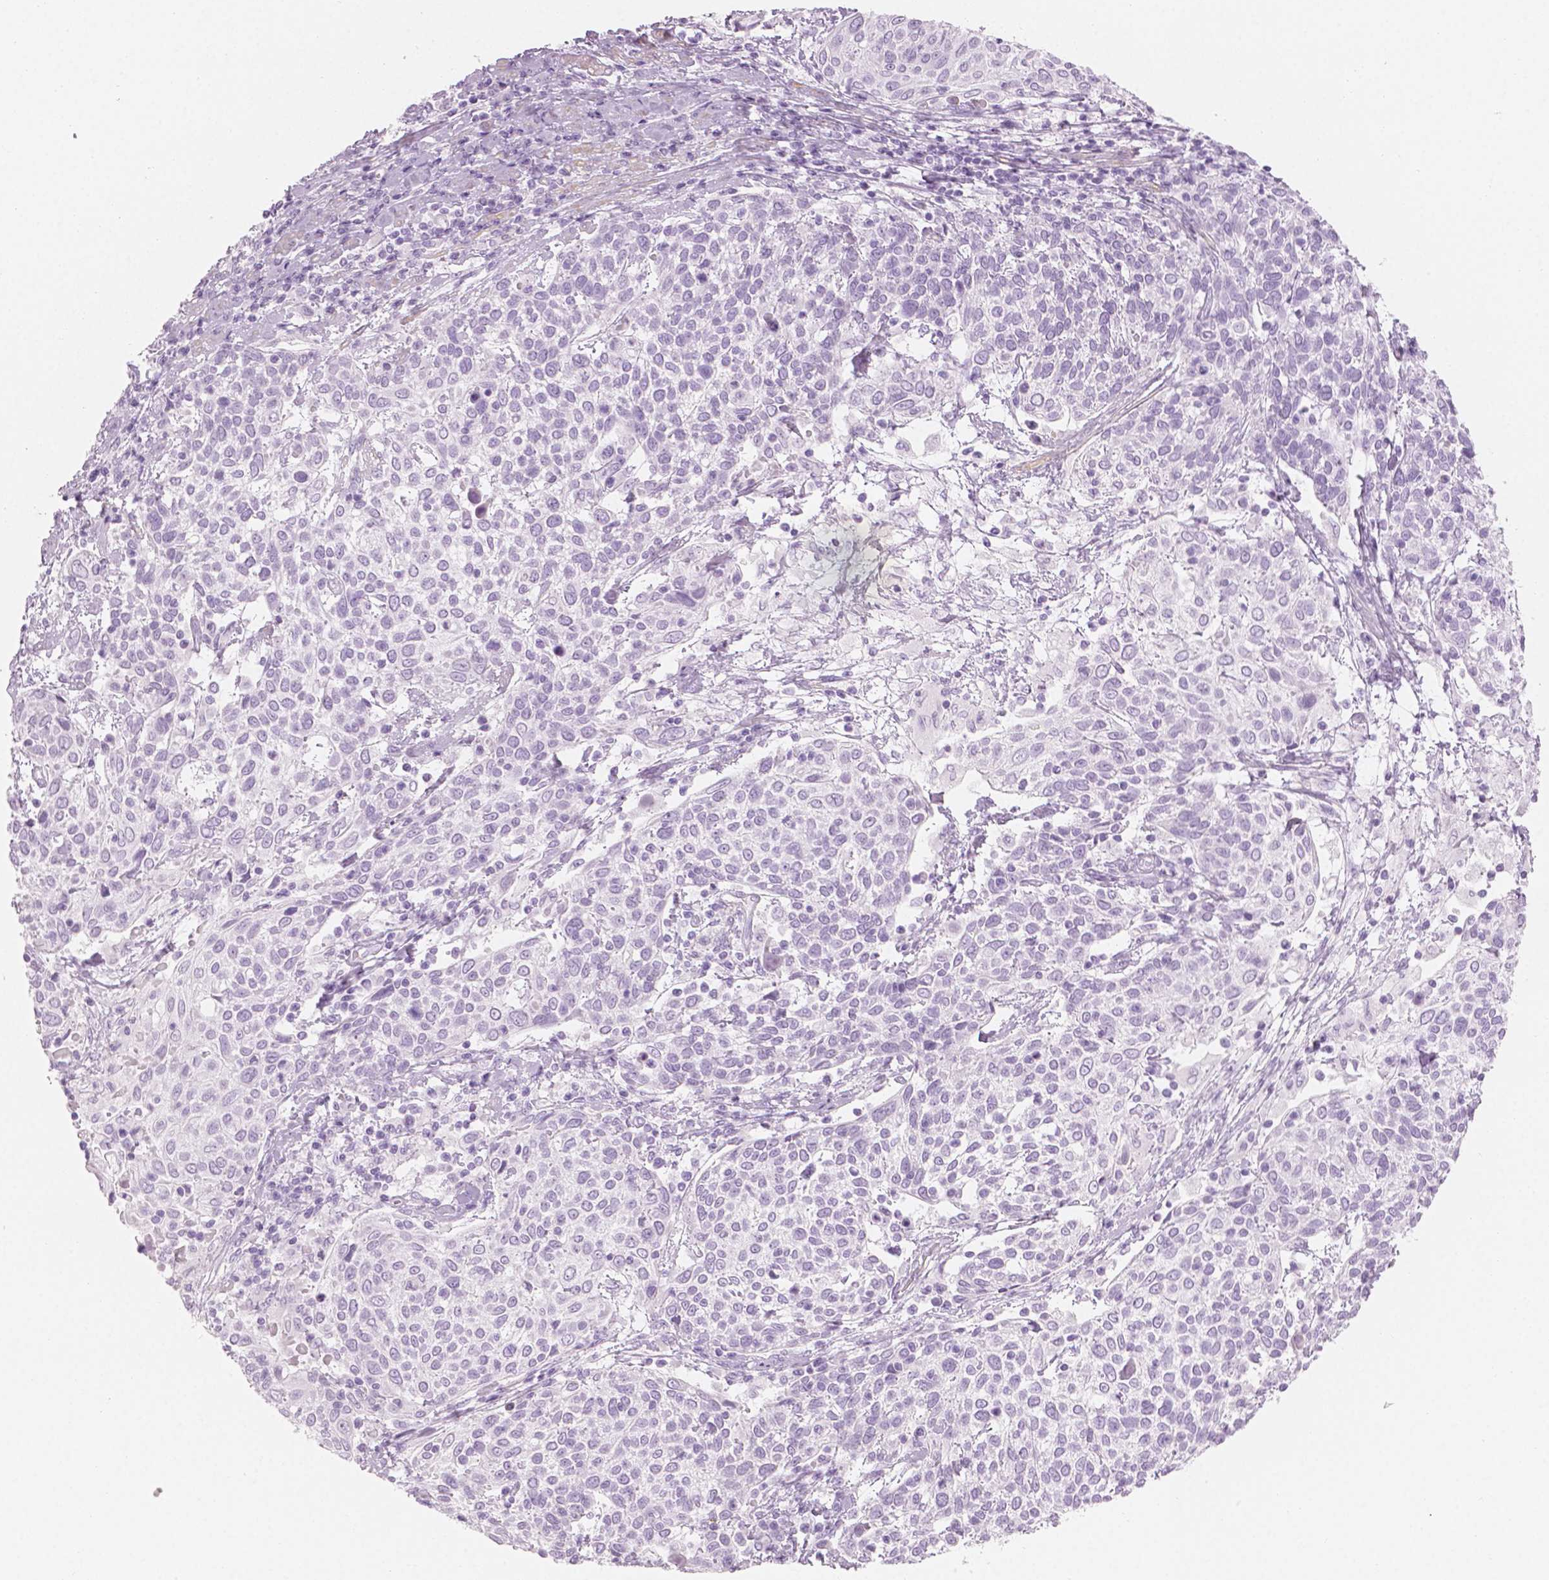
{"staining": {"intensity": "negative", "quantity": "none", "location": "none"}, "tissue": "cervical cancer", "cell_type": "Tumor cells", "image_type": "cancer", "snomed": [{"axis": "morphology", "description": "Squamous cell carcinoma, NOS"}, {"axis": "topography", "description": "Cervix"}], "caption": "Immunohistochemical staining of cervical cancer (squamous cell carcinoma) shows no significant staining in tumor cells. The staining was performed using DAB to visualize the protein expression in brown, while the nuclei were stained in blue with hematoxylin (Magnification: 20x).", "gene": "PLIN4", "patient": {"sex": "female", "age": 61}}